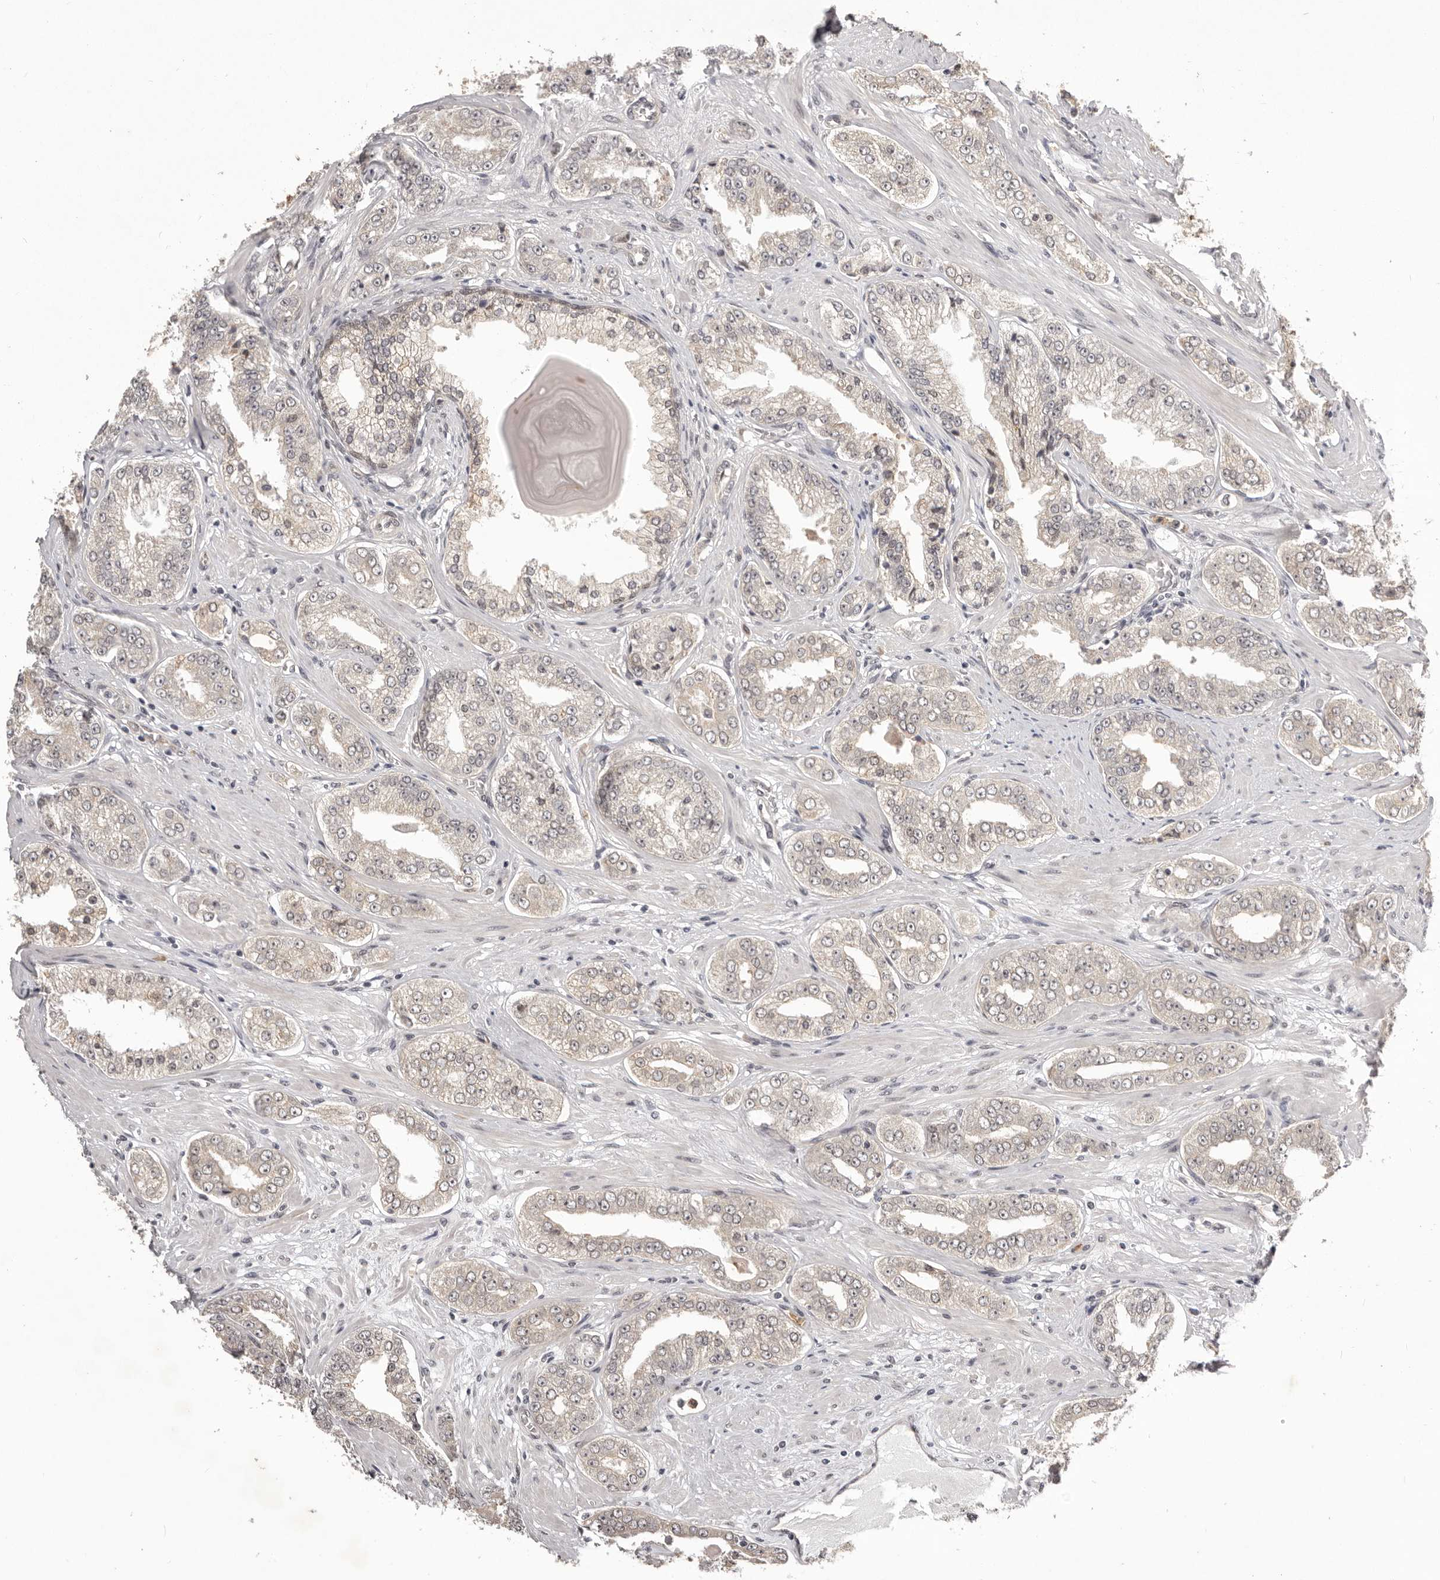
{"staining": {"intensity": "negative", "quantity": "none", "location": "none"}, "tissue": "prostate cancer", "cell_type": "Tumor cells", "image_type": "cancer", "snomed": [{"axis": "morphology", "description": "Adenocarcinoma, High grade"}, {"axis": "topography", "description": "Prostate"}], "caption": "Immunohistochemistry (IHC) histopathology image of neoplastic tissue: prostate high-grade adenocarcinoma stained with DAB (3,3'-diaminobenzidine) displays no significant protein staining in tumor cells.", "gene": "RNF2", "patient": {"sex": "male", "age": 71}}